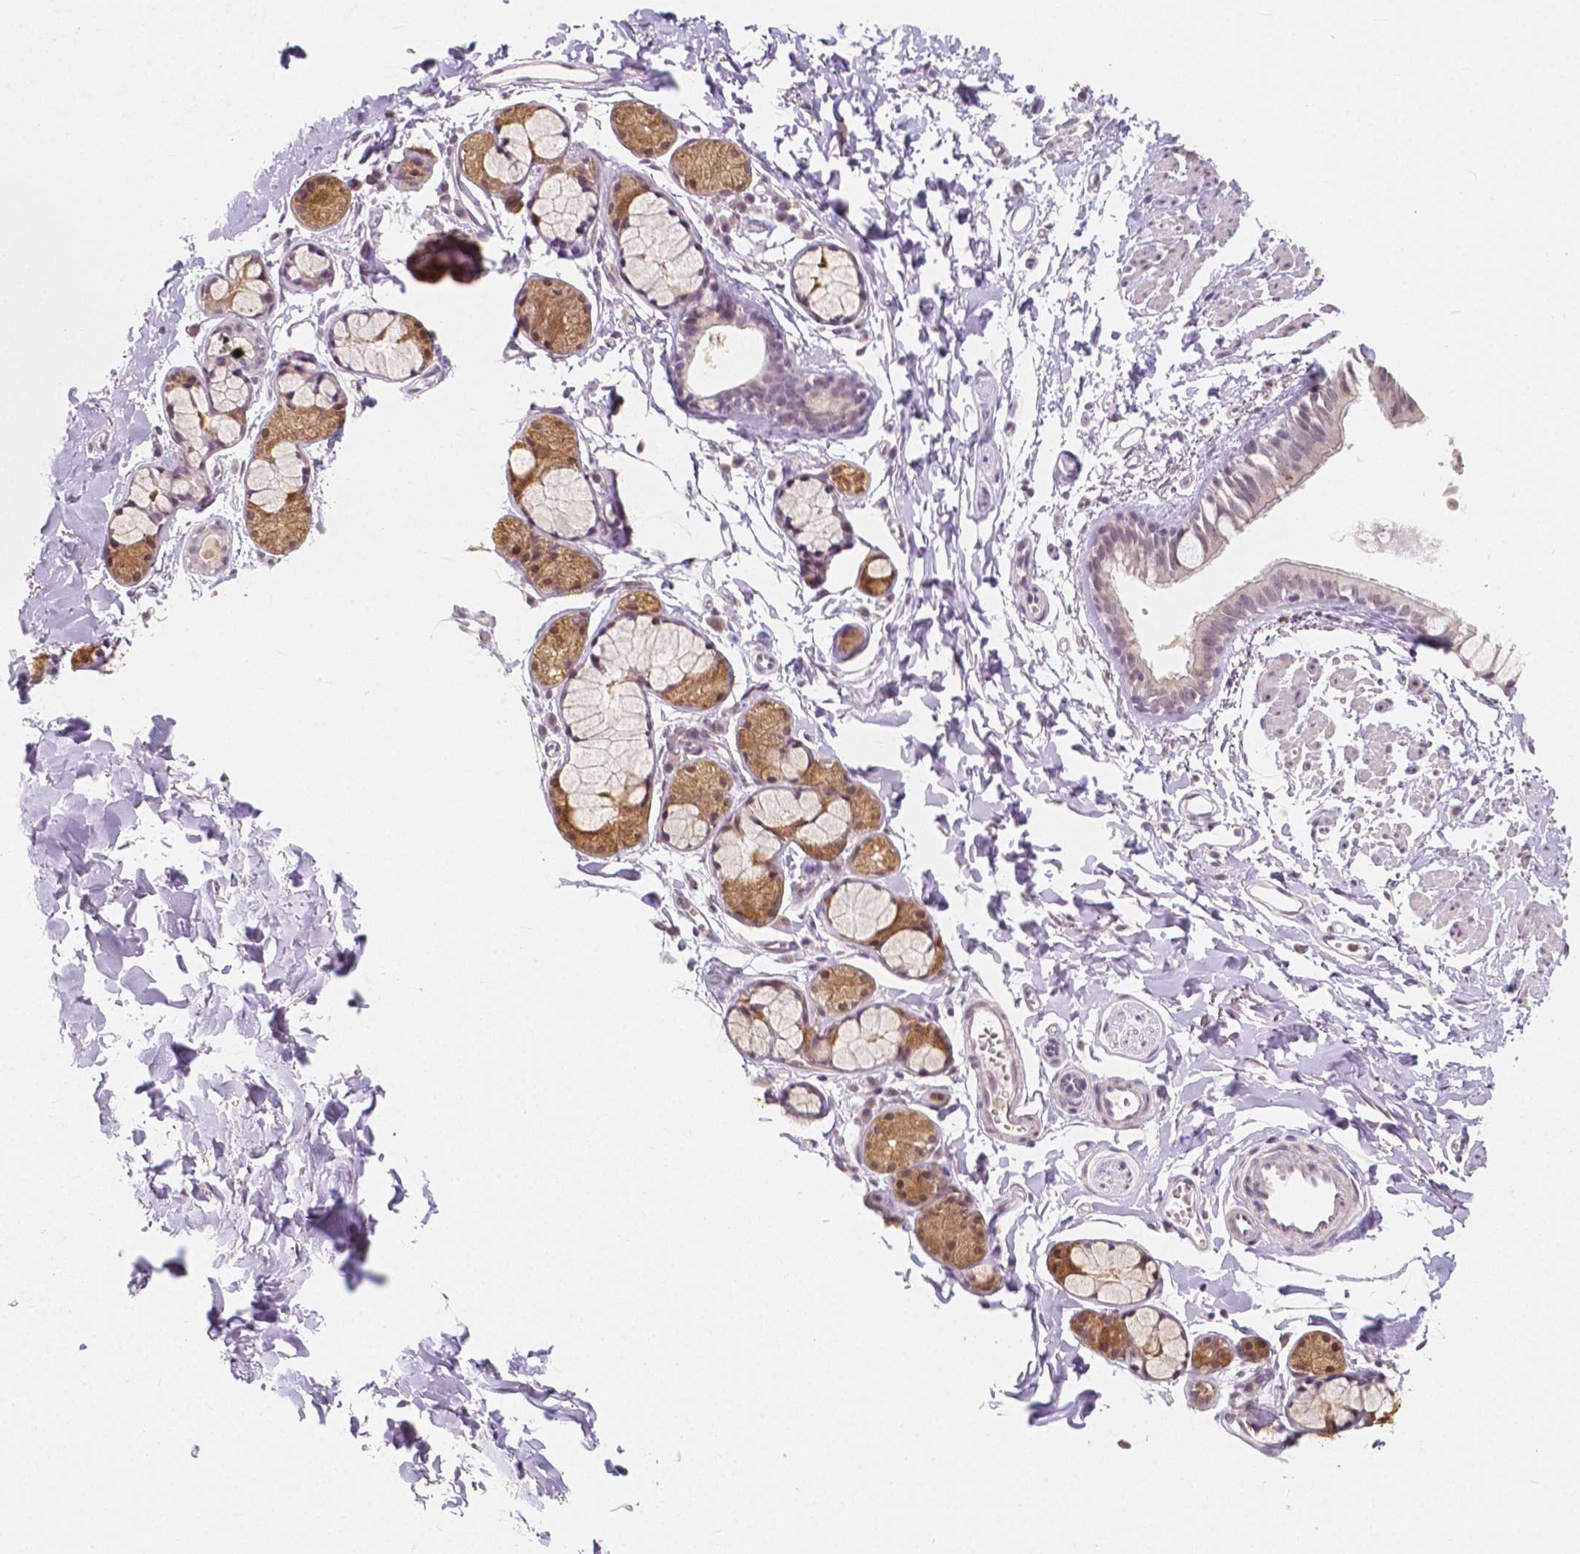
{"staining": {"intensity": "weak", "quantity": "<25%", "location": "nuclear"}, "tissue": "bronchus", "cell_type": "Respiratory epithelial cells", "image_type": "normal", "snomed": [{"axis": "morphology", "description": "Normal tissue, NOS"}, {"axis": "topography", "description": "Cartilage tissue"}, {"axis": "topography", "description": "Bronchus"}], "caption": "This is an immunohistochemistry micrograph of normal human bronchus. There is no expression in respiratory epithelial cells.", "gene": "NOLC1", "patient": {"sex": "female", "age": 59}}